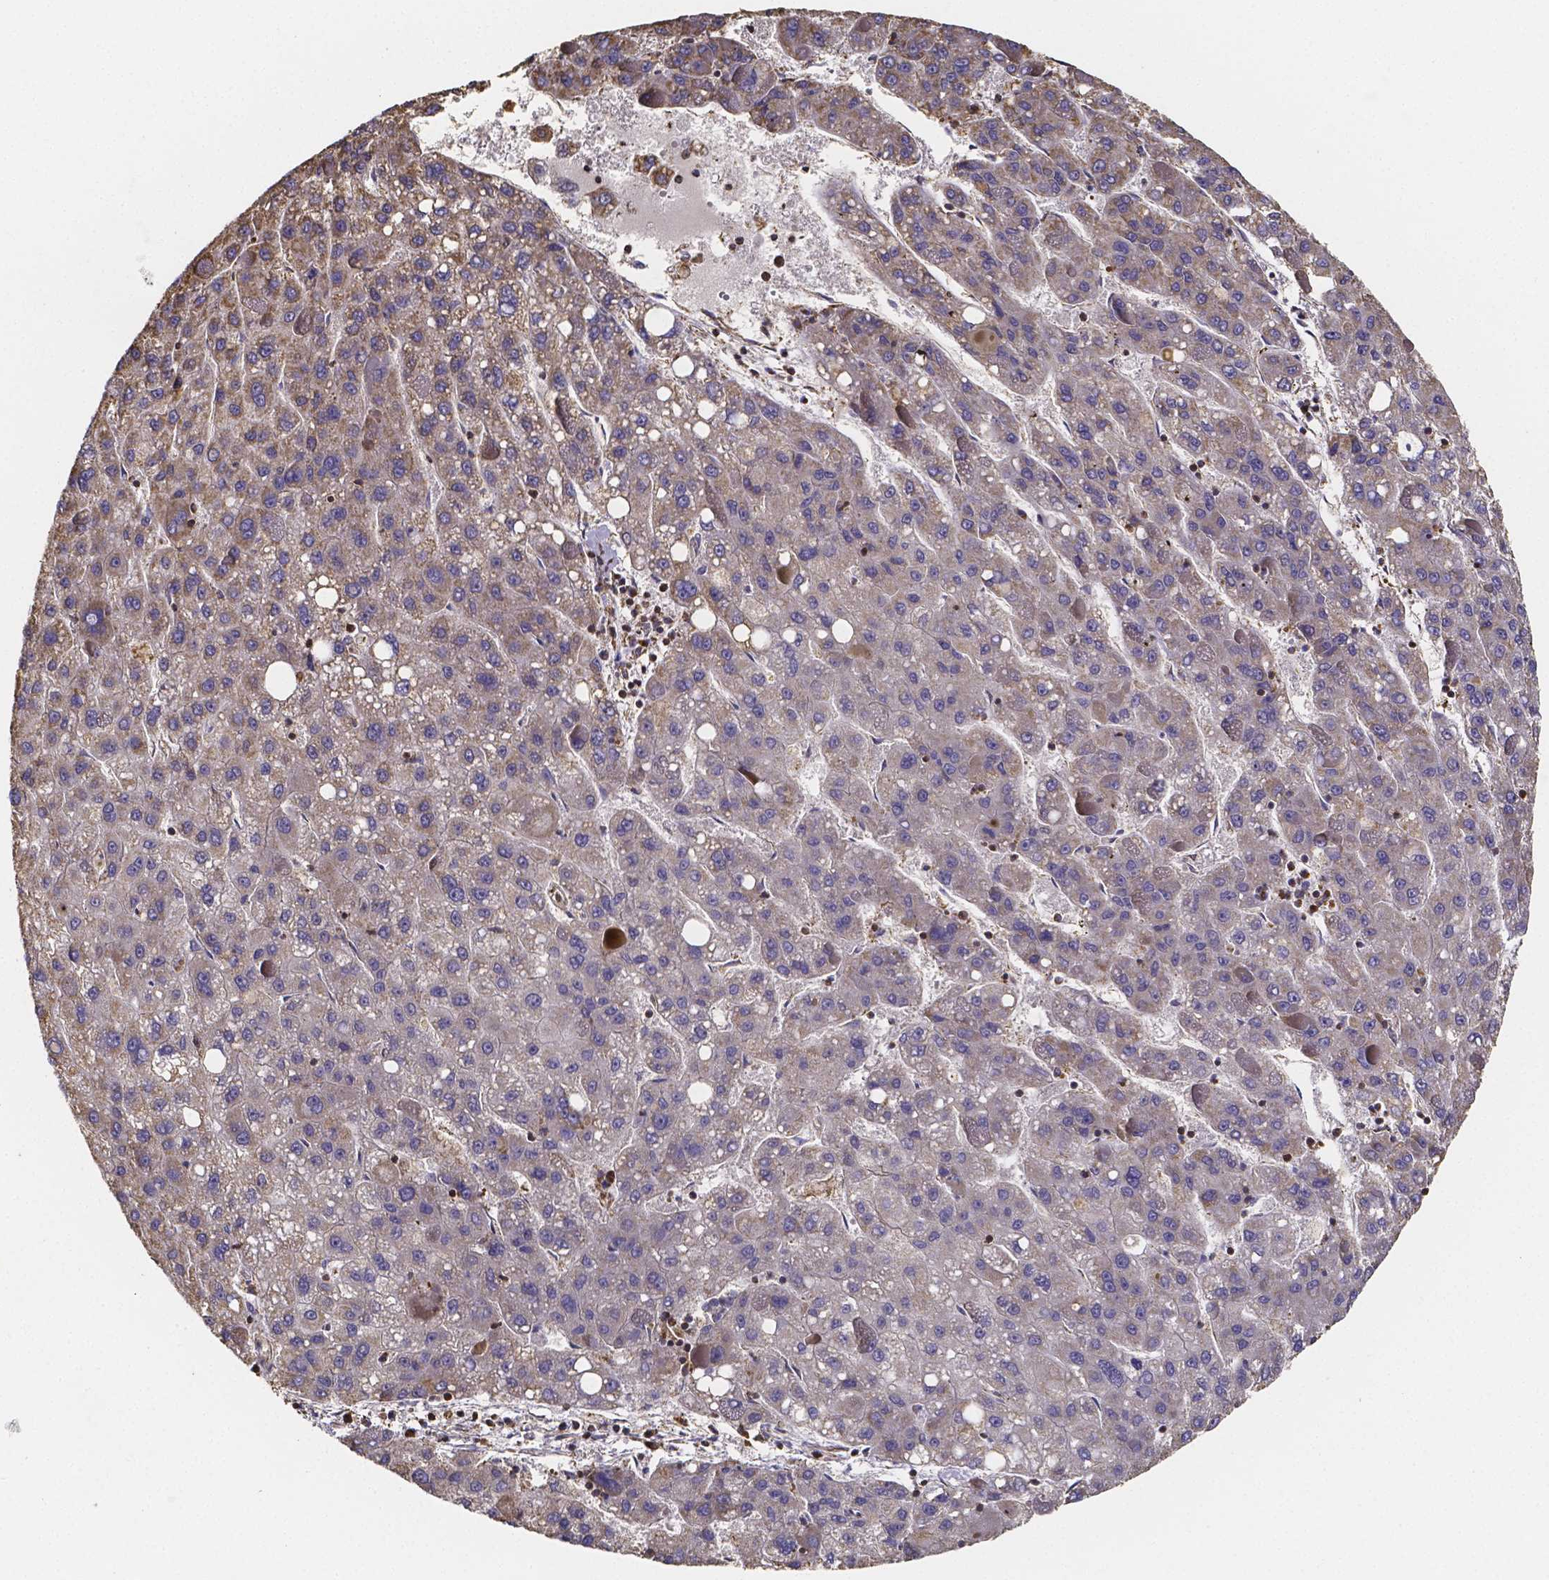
{"staining": {"intensity": "weak", "quantity": "<25%", "location": "cytoplasmic/membranous"}, "tissue": "liver cancer", "cell_type": "Tumor cells", "image_type": "cancer", "snomed": [{"axis": "morphology", "description": "Carcinoma, Hepatocellular, NOS"}, {"axis": "topography", "description": "Liver"}], "caption": "The photomicrograph exhibits no staining of tumor cells in hepatocellular carcinoma (liver).", "gene": "SLC35D2", "patient": {"sex": "female", "age": 82}}